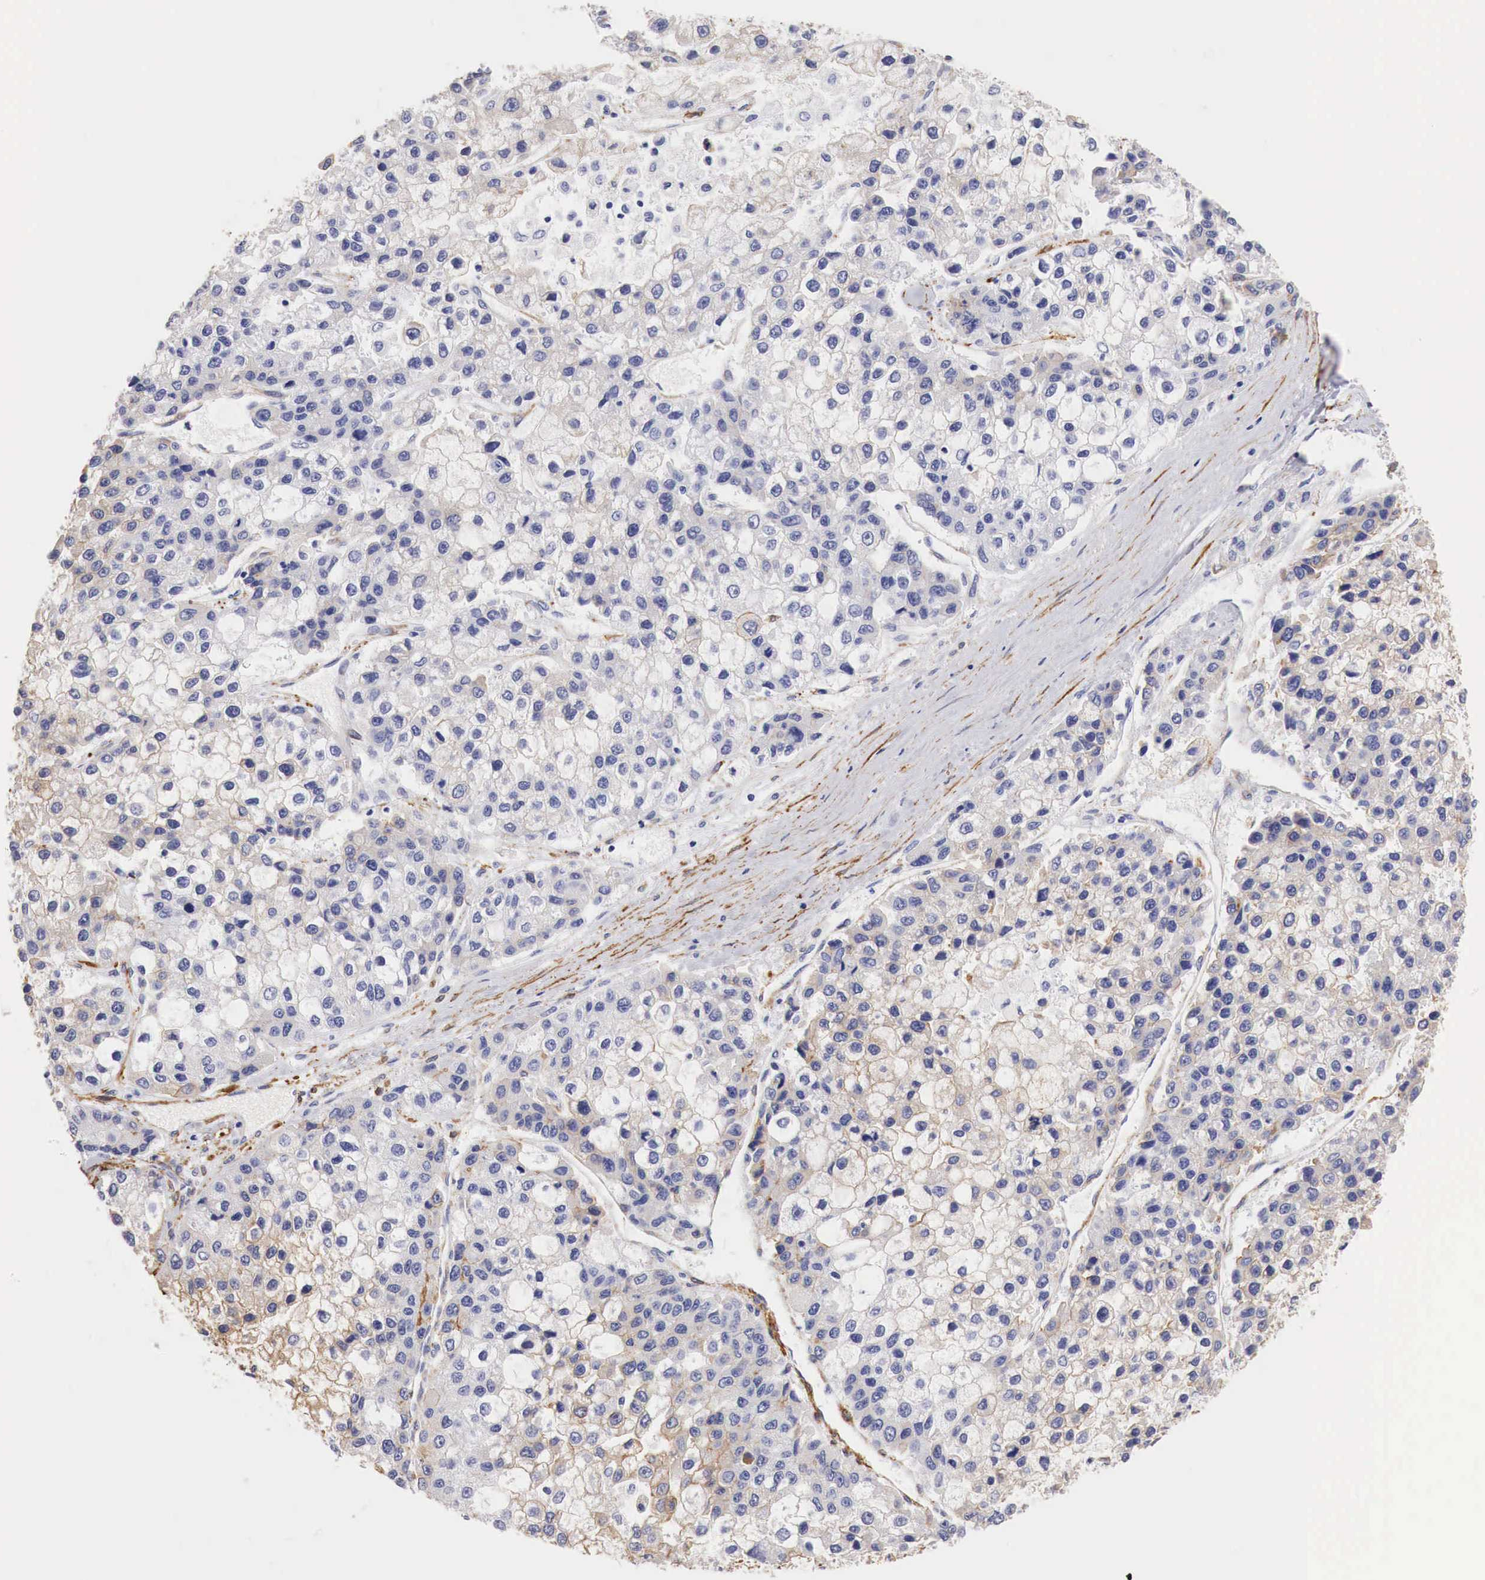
{"staining": {"intensity": "moderate", "quantity": ">75%", "location": "cytoplasmic/membranous"}, "tissue": "liver cancer", "cell_type": "Tumor cells", "image_type": "cancer", "snomed": [{"axis": "morphology", "description": "Carcinoma, Hepatocellular, NOS"}, {"axis": "topography", "description": "Liver"}], "caption": "Tumor cells demonstrate medium levels of moderate cytoplasmic/membranous staining in about >75% of cells in liver hepatocellular carcinoma.", "gene": "TPM1", "patient": {"sex": "female", "age": 66}}